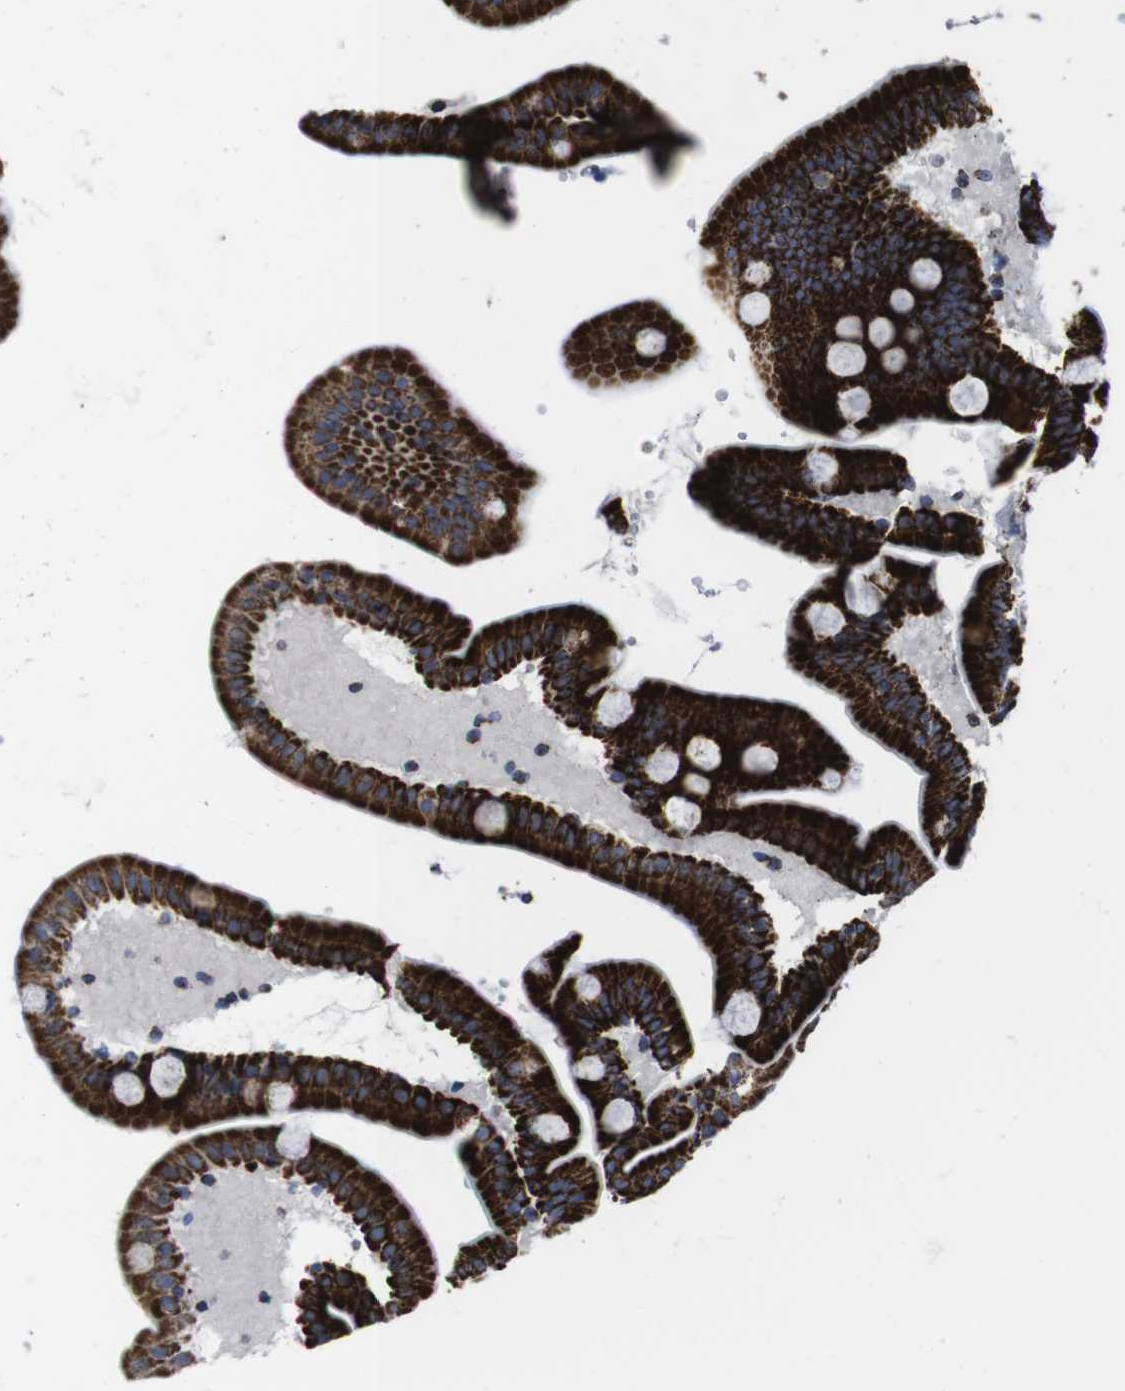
{"staining": {"intensity": "strong", "quantity": ">75%", "location": "cytoplasmic/membranous"}, "tissue": "duodenum", "cell_type": "Glandular cells", "image_type": "normal", "snomed": [{"axis": "morphology", "description": "Normal tissue, NOS"}, {"axis": "topography", "description": "Duodenum"}], "caption": "Duodenum stained with a brown dye demonstrates strong cytoplasmic/membranous positive expression in approximately >75% of glandular cells.", "gene": "TMEM192", "patient": {"sex": "male", "age": 54}}